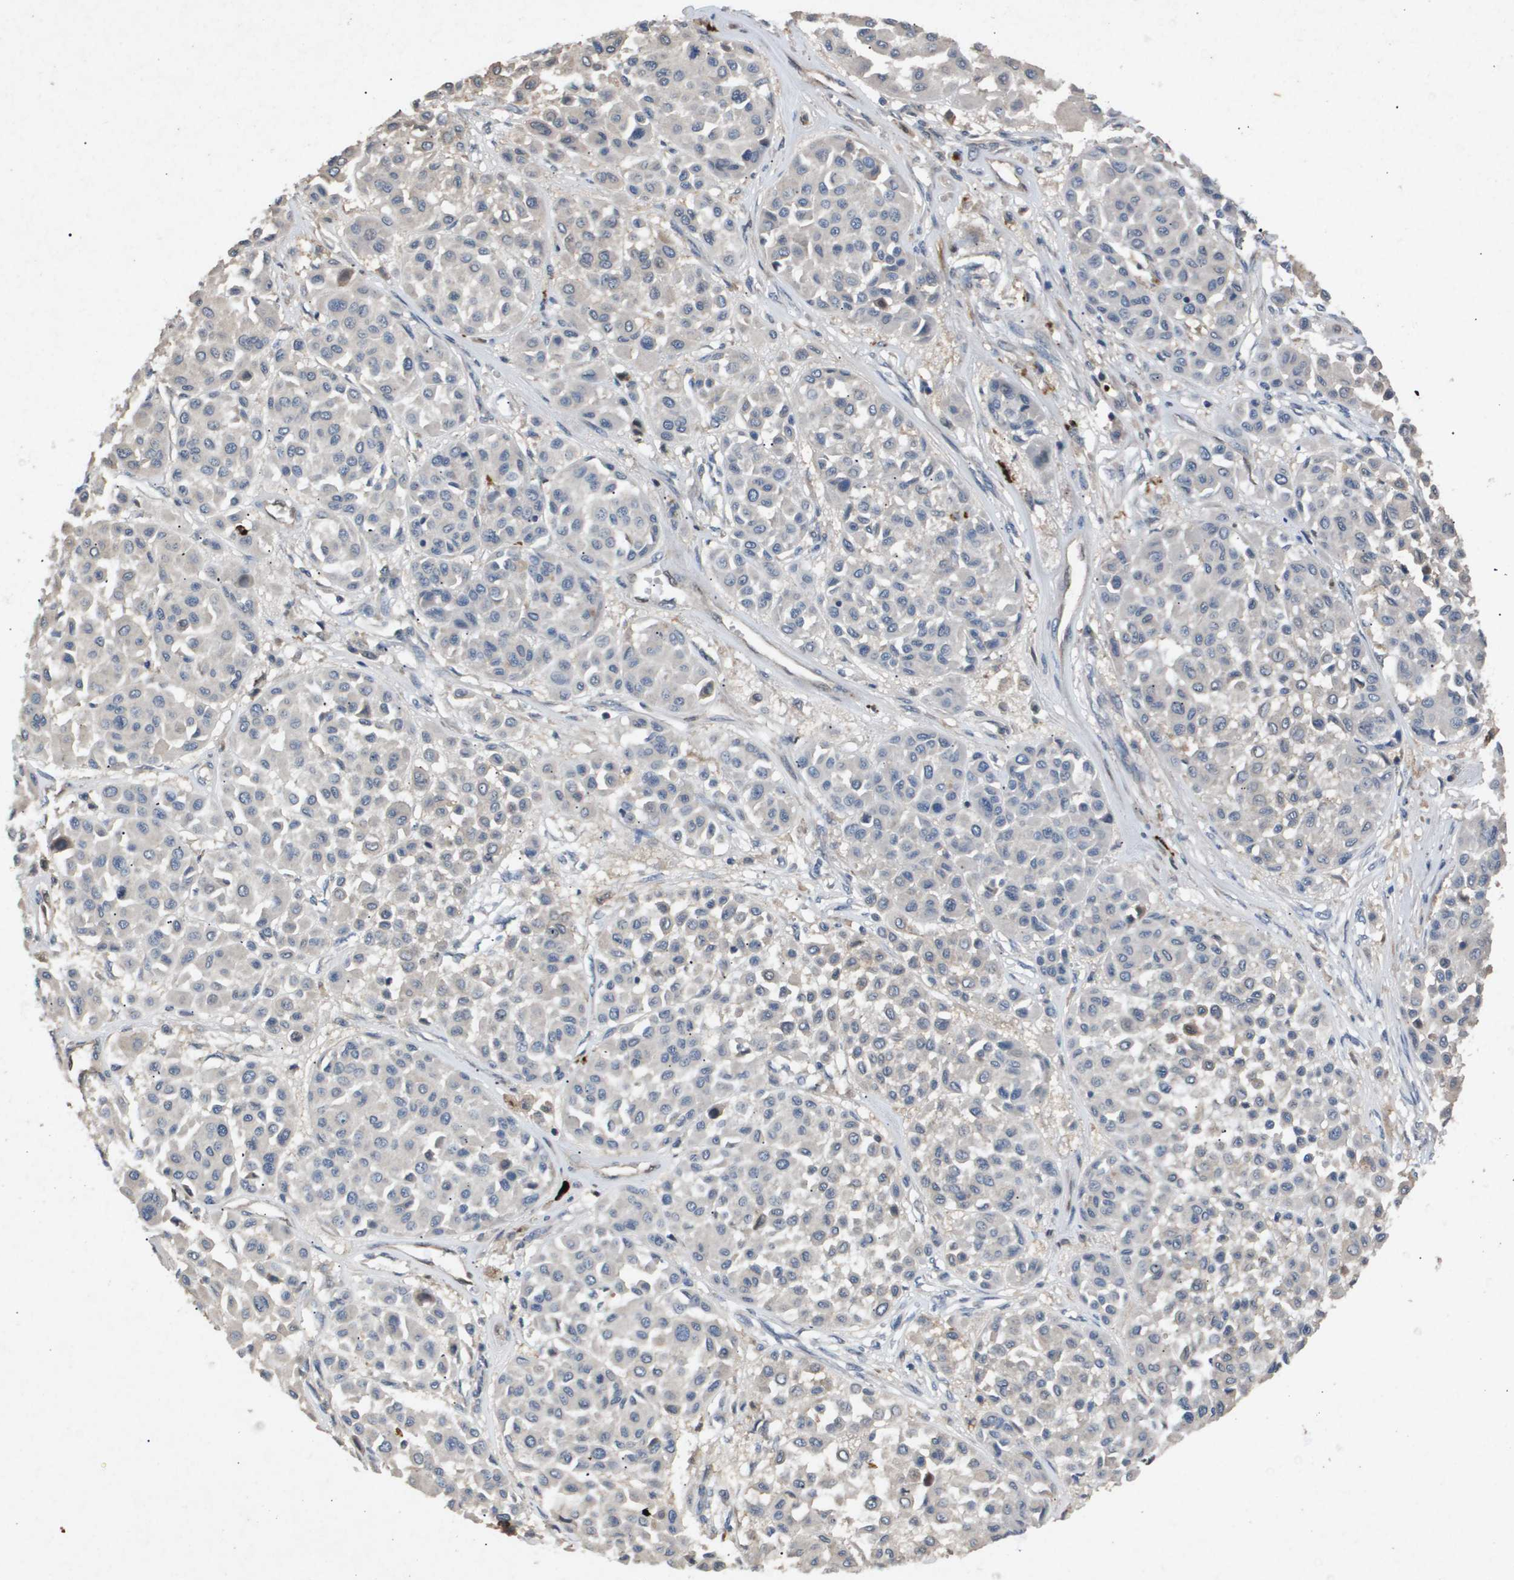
{"staining": {"intensity": "negative", "quantity": "none", "location": "none"}, "tissue": "melanoma", "cell_type": "Tumor cells", "image_type": "cancer", "snomed": [{"axis": "morphology", "description": "Malignant melanoma, Metastatic site"}, {"axis": "topography", "description": "Soft tissue"}], "caption": "Micrograph shows no significant protein expression in tumor cells of malignant melanoma (metastatic site). (DAB (3,3'-diaminobenzidine) immunohistochemistry visualized using brightfield microscopy, high magnification).", "gene": "ERG", "patient": {"sex": "male", "age": 41}}